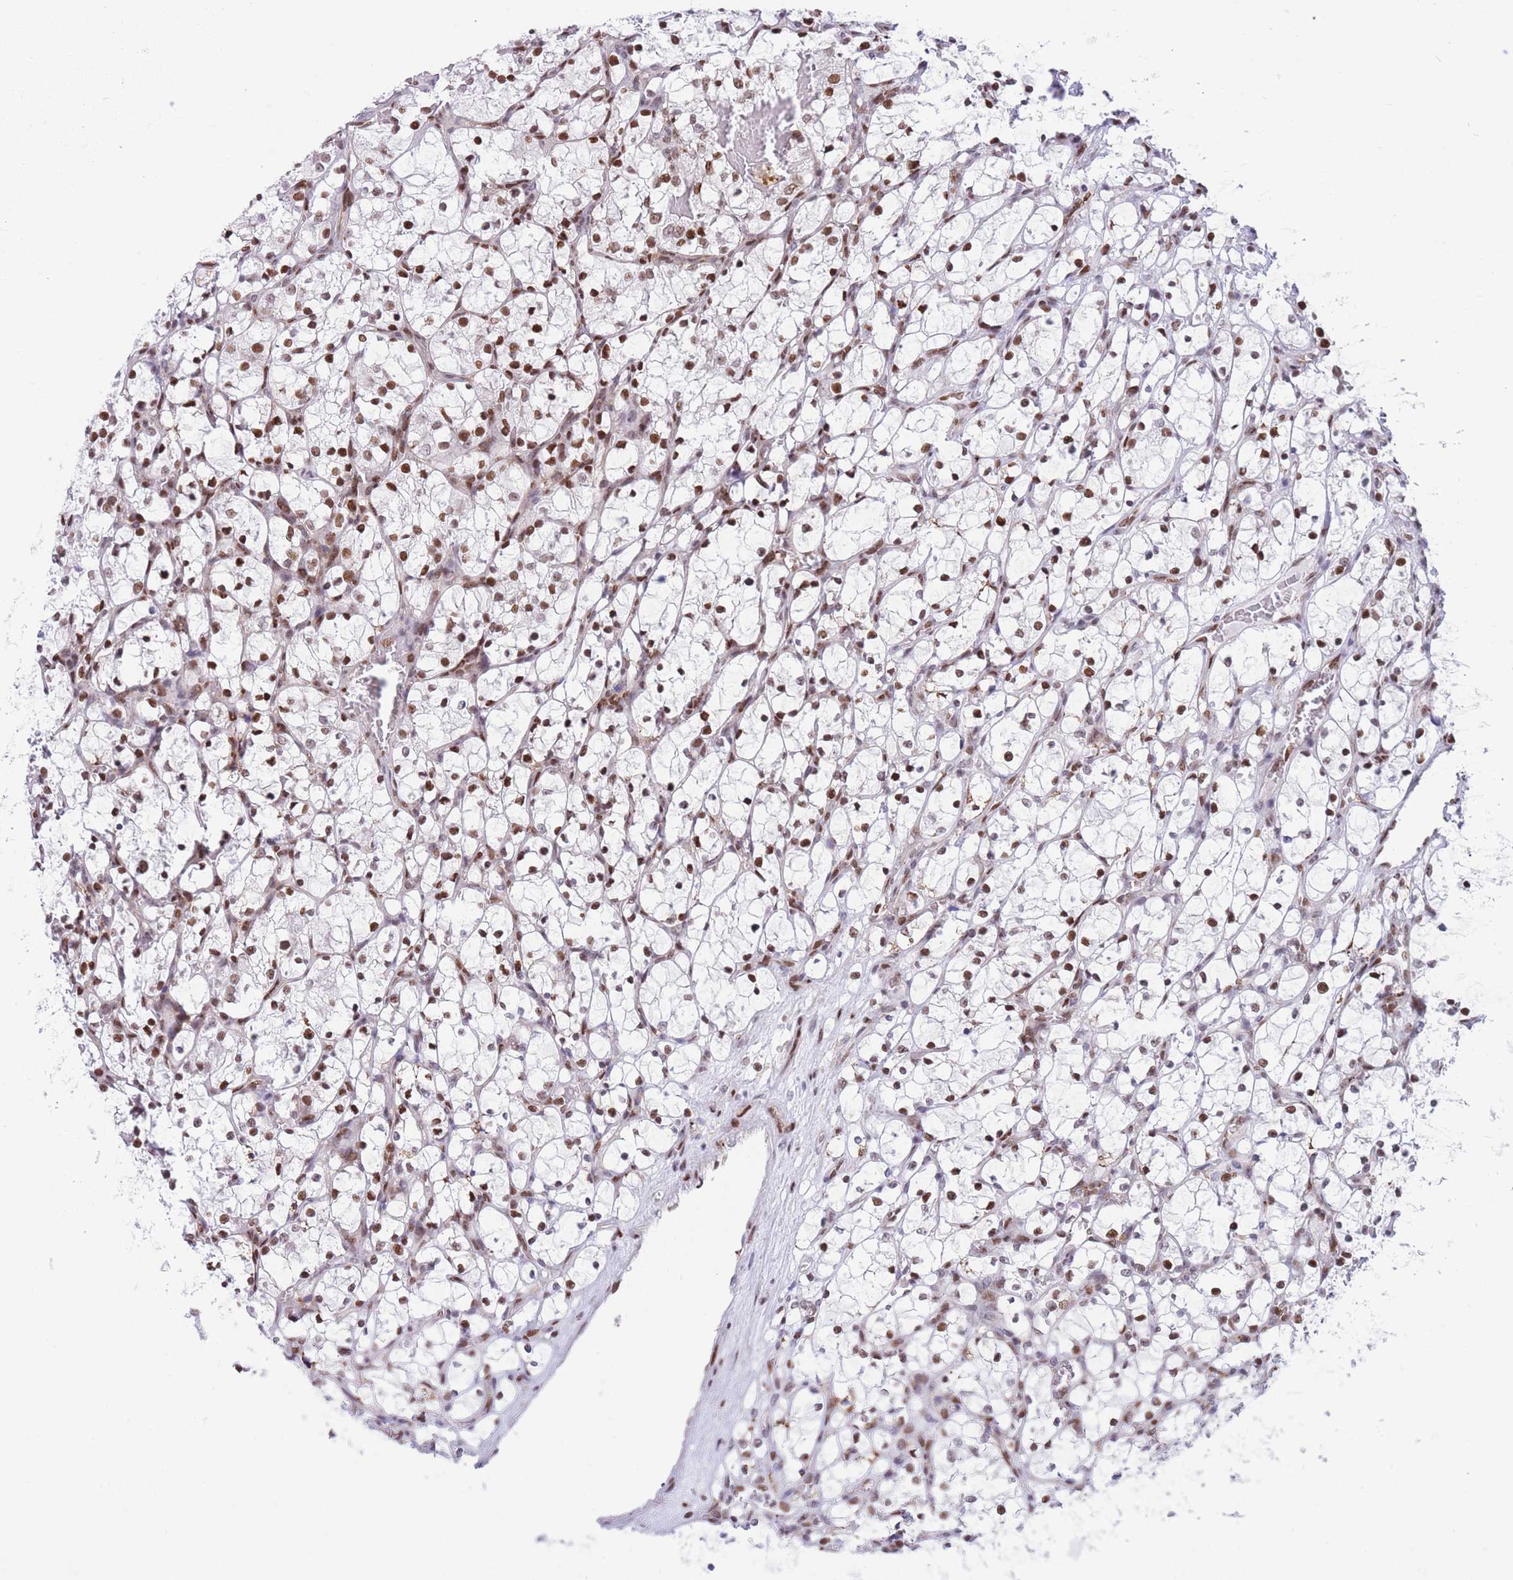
{"staining": {"intensity": "moderate", "quantity": ">75%", "location": "nuclear"}, "tissue": "renal cancer", "cell_type": "Tumor cells", "image_type": "cancer", "snomed": [{"axis": "morphology", "description": "Adenocarcinoma, NOS"}, {"axis": "topography", "description": "Kidney"}], "caption": "High-magnification brightfield microscopy of renal cancer stained with DAB (brown) and counterstained with hematoxylin (blue). tumor cells exhibit moderate nuclear expression is present in approximately>75% of cells.", "gene": "DNAJC3", "patient": {"sex": "female", "age": 69}}